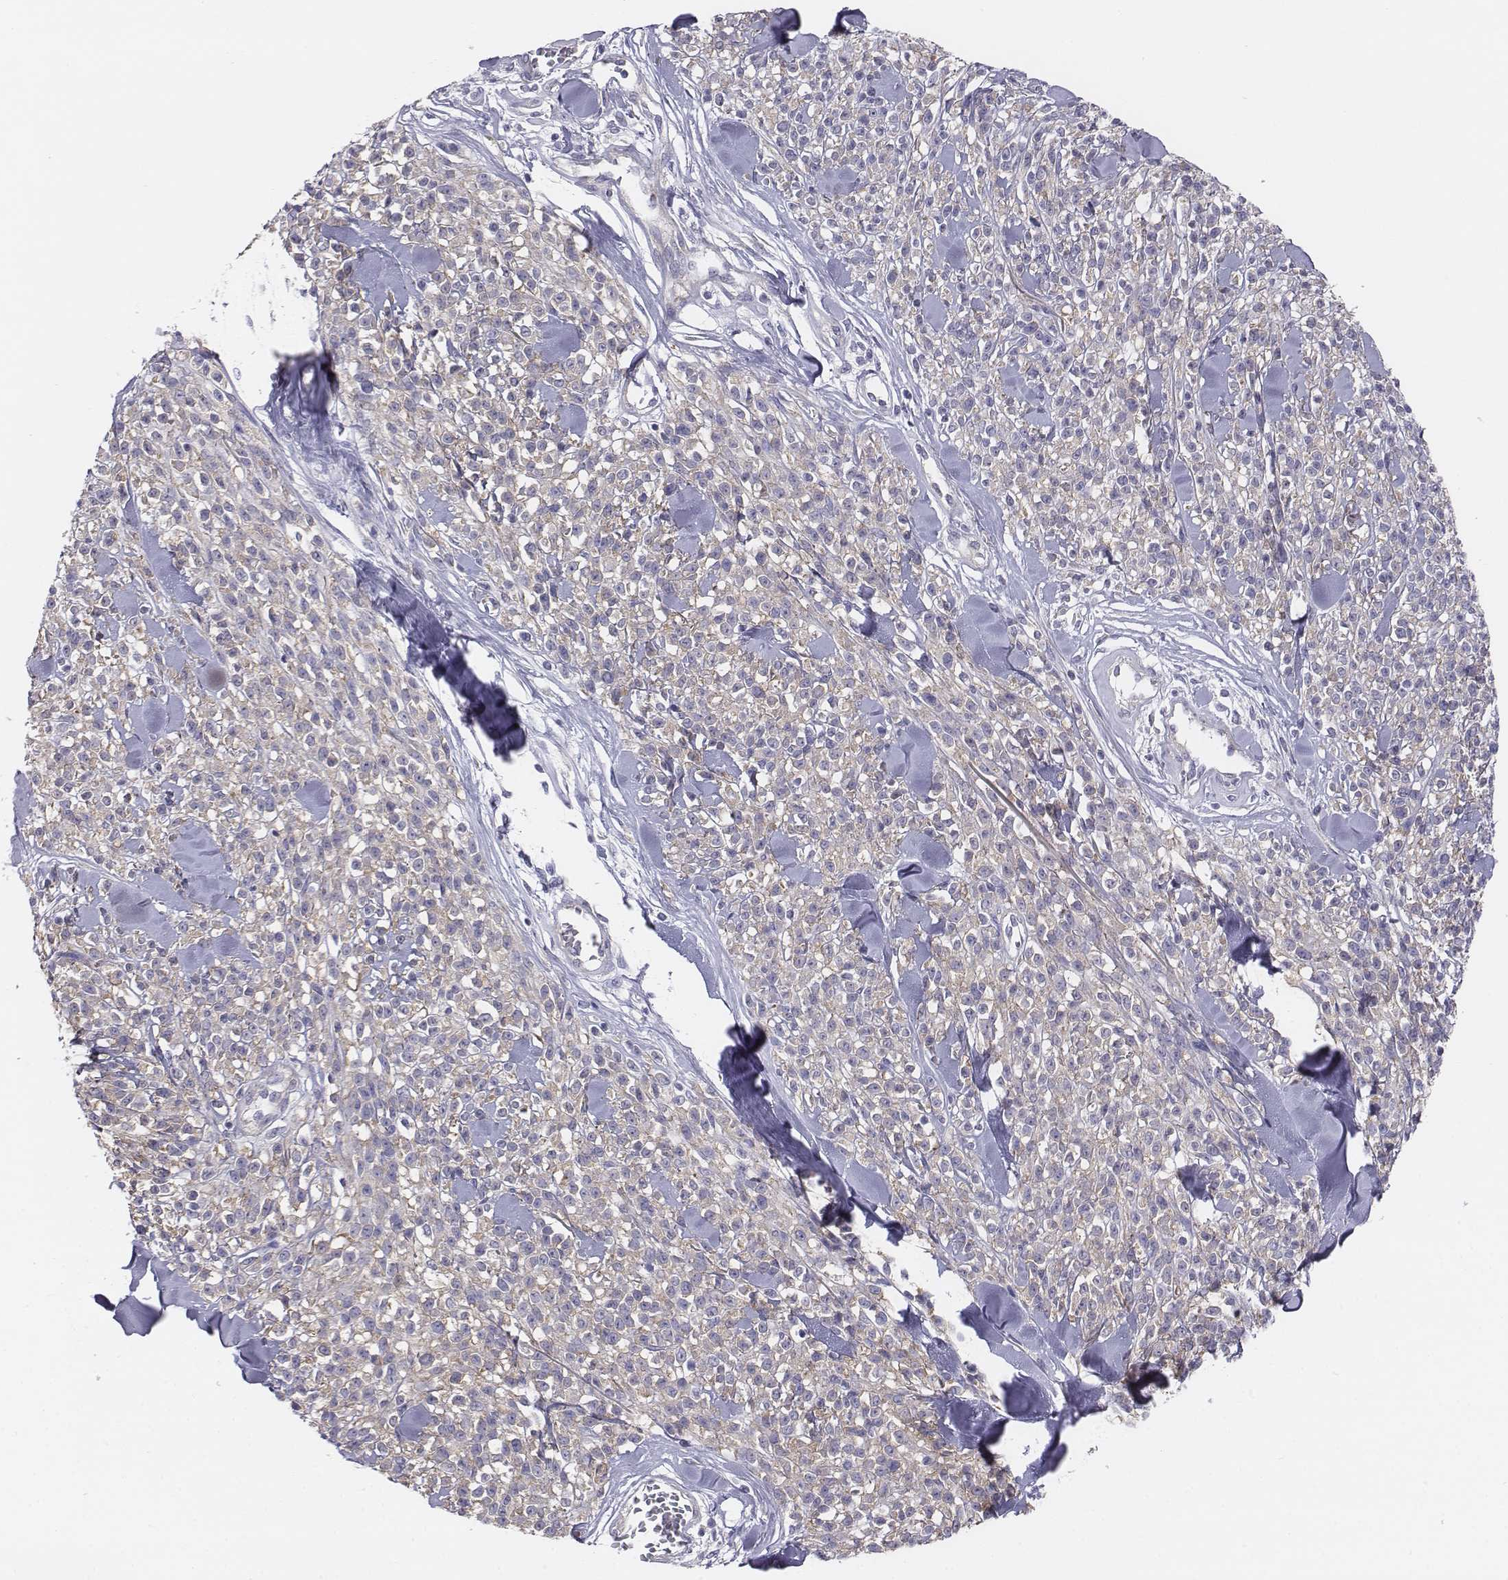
{"staining": {"intensity": "negative", "quantity": "none", "location": "none"}, "tissue": "melanoma", "cell_type": "Tumor cells", "image_type": "cancer", "snomed": [{"axis": "morphology", "description": "Malignant melanoma, NOS"}, {"axis": "topography", "description": "Skin"}, {"axis": "topography", "description": "Skin of trunk"}], "caption": "A histopathology image of malignant melanoma stained for a protein exhibits no brown staining in tumor cells.", "gene": "CHST14", "patient": {"sex": "male", "age": 74}}